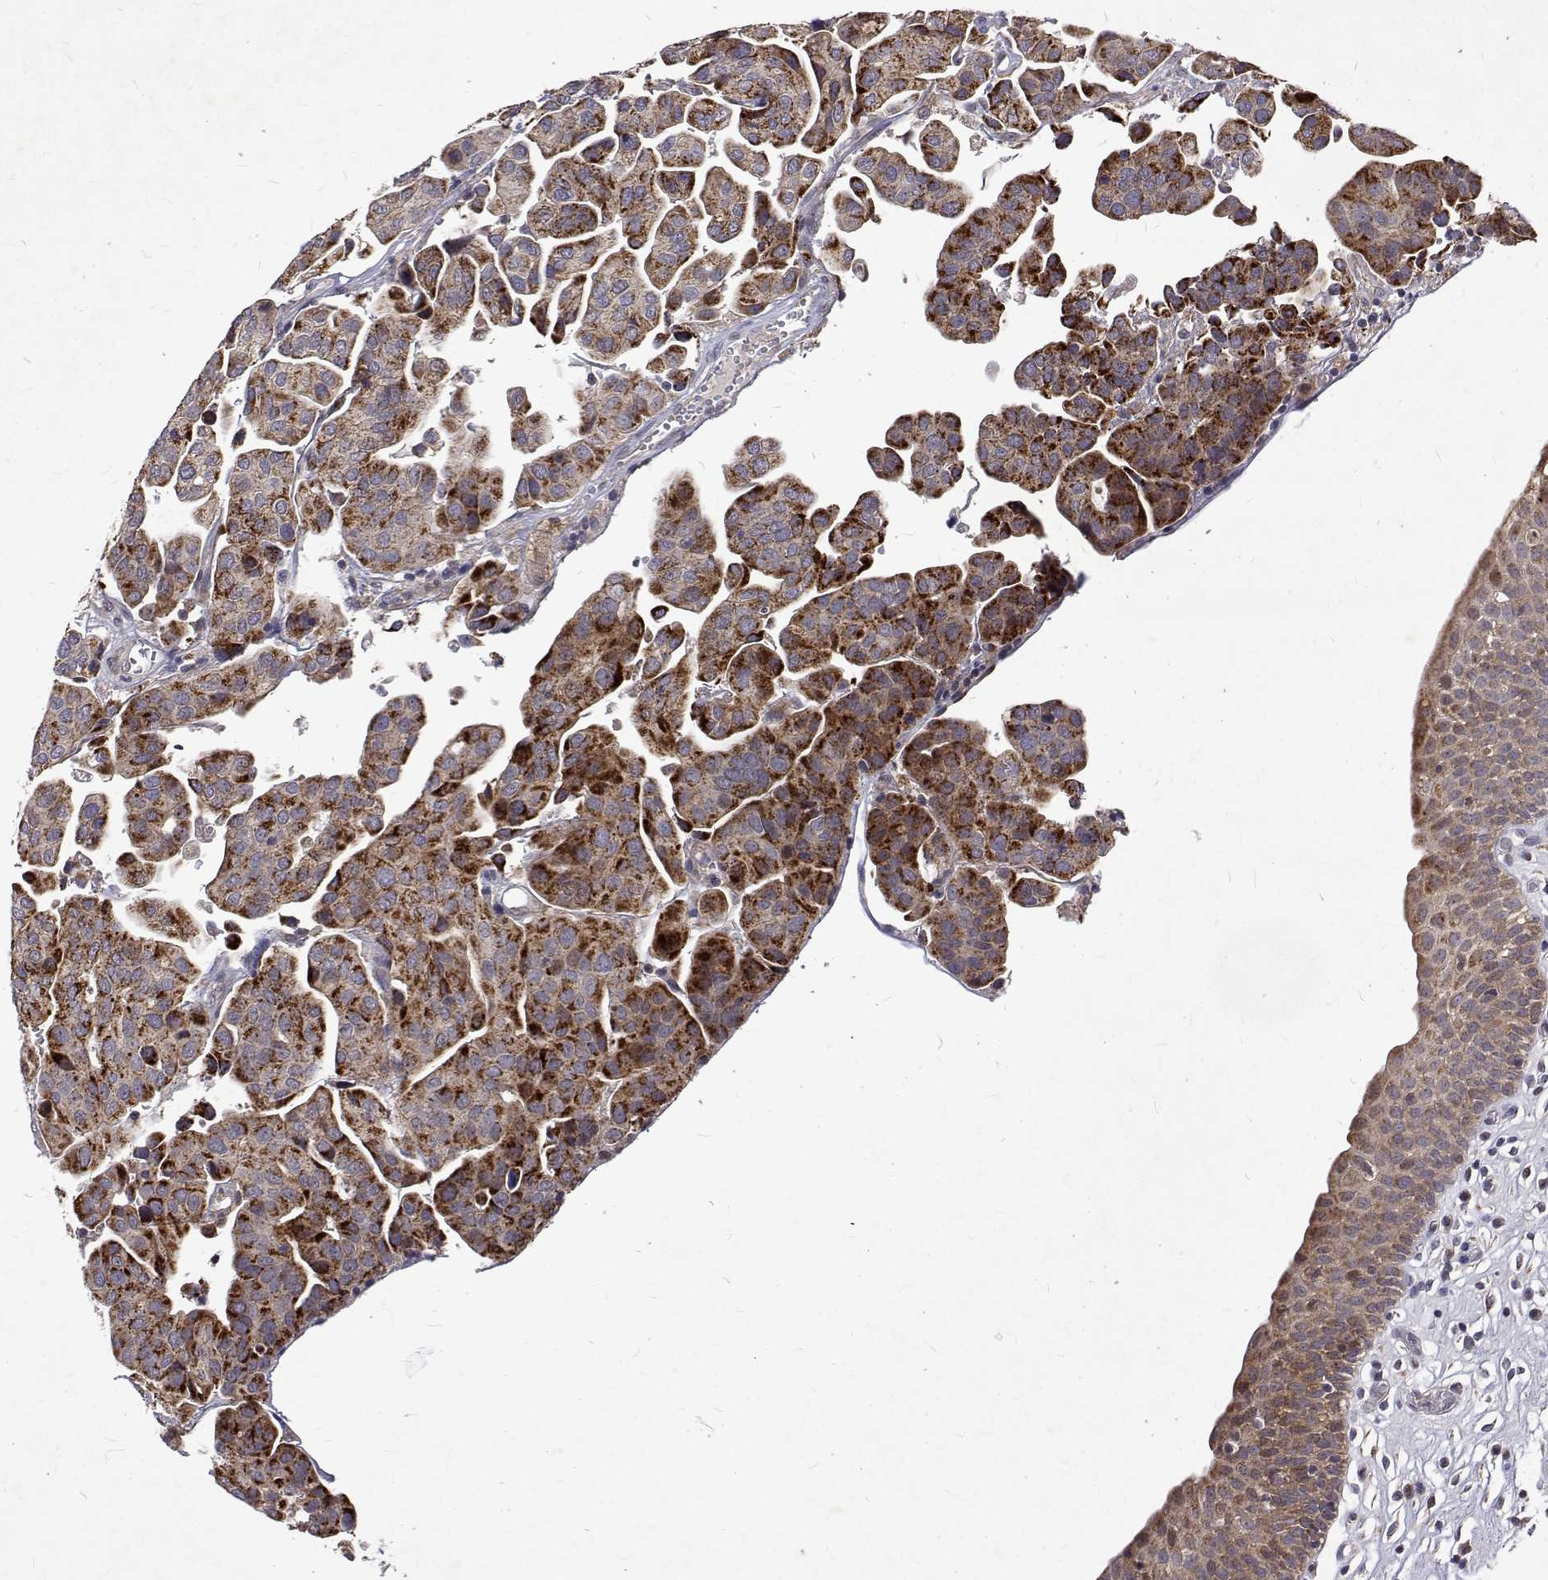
{"staining": {"intensity": "strong", "quantity": "25%-75%", "location": "cytoplasmic/membranous"}, "tissue": "renal cancer", "cell_type": "Tumor cells", "image_type": "cancer", "snomed": [{"axis": "morphology", "description": "Adenocarcinoma, NOS"}, {"axis": "topography", "description": "Urinary bladder"}], "caption": "Renal cancer (adenocarcinoma) tissue shows strong cytoplasmic/membranous positivity in approximately 25%-75% of tumor cells", "gene": "ALKBH8", "patient": {"sex": "male", "age": 61}}